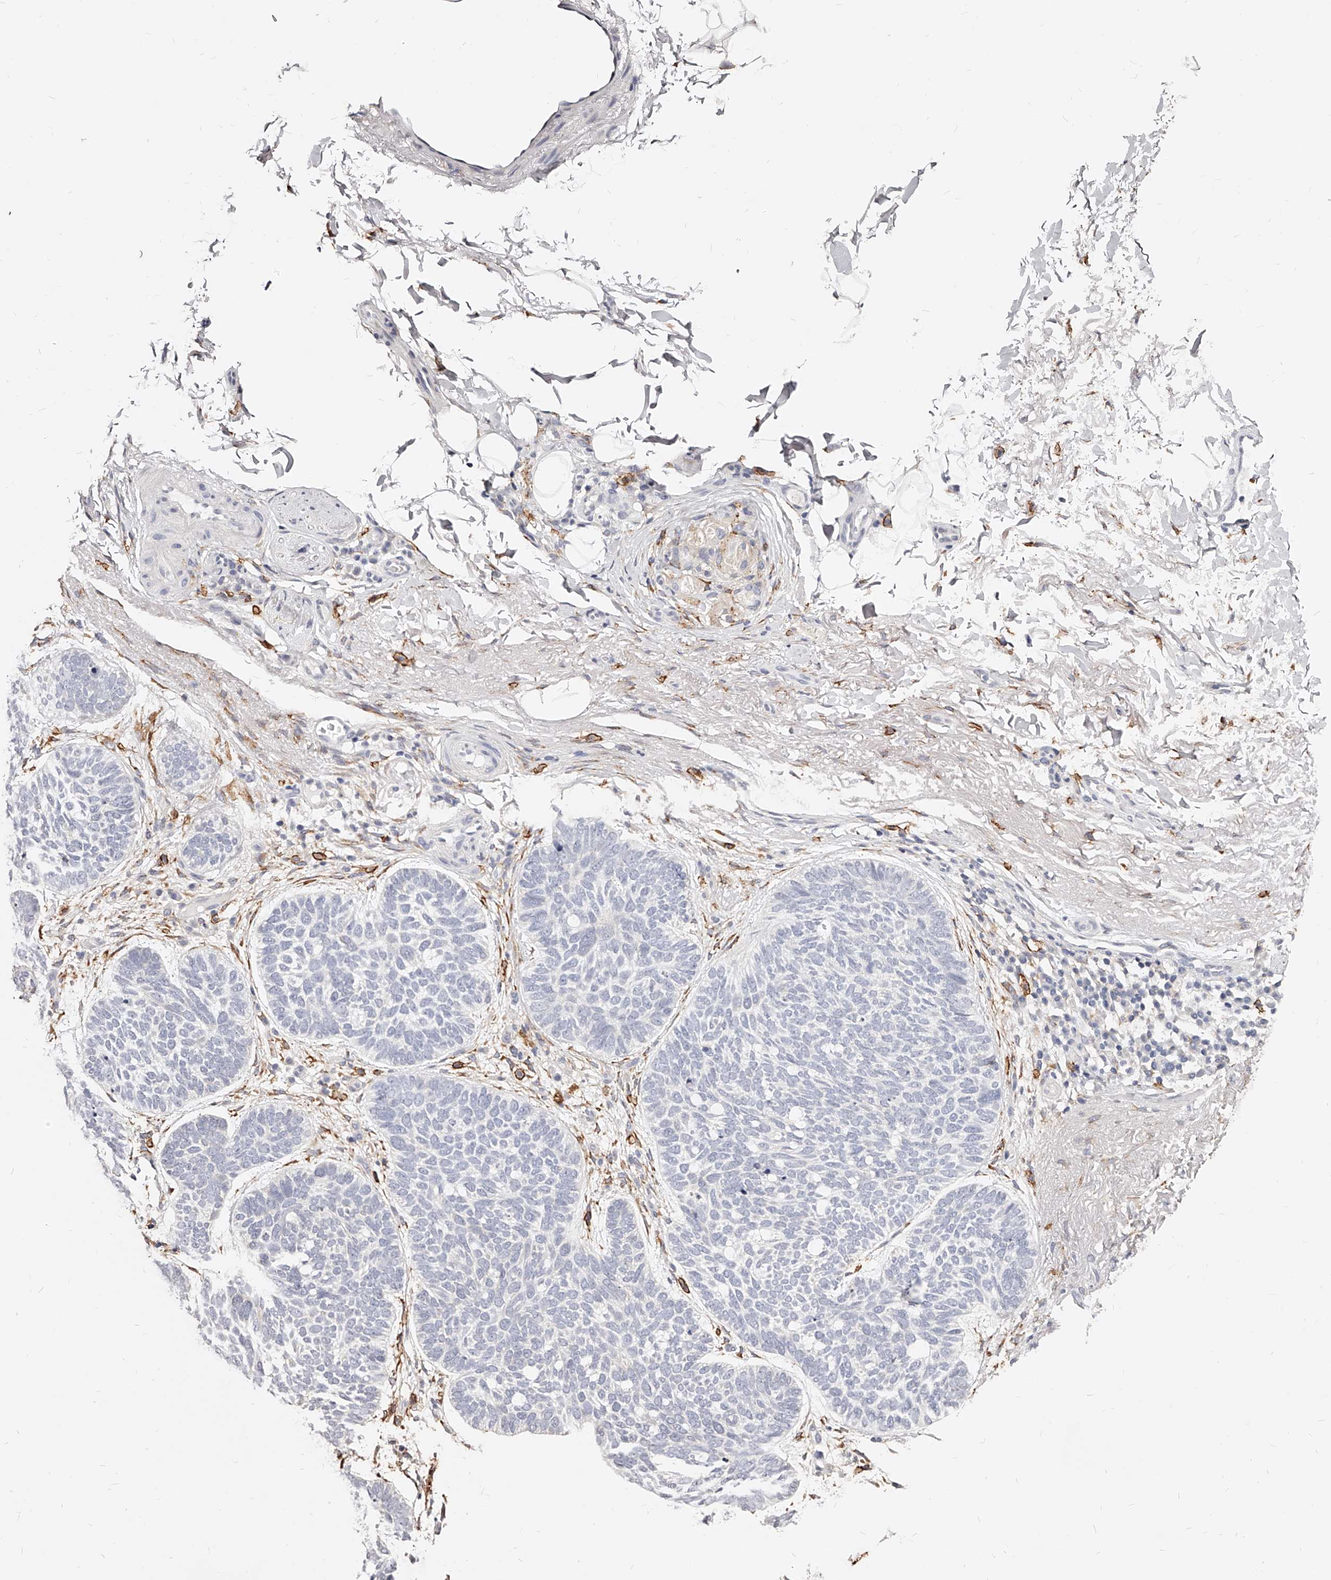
{"staining": {"intensity": "negative", "quantity": "none", "location": "none"}, "tissue": "skin cancer", "cell_type": "Tumor cells", "image_type": "cancer", "snomed": [{"axis": "morphology", "description": "Basal cell carcinoma"}, {"axis": "topography", "description": "Skin"}], "caption": "DAB immunohistochemical staining of human skin cancer demonstrates no significant staining in tumor cells.", "gene": "CD82", "patient": {"sex": "female", "age": 85}}